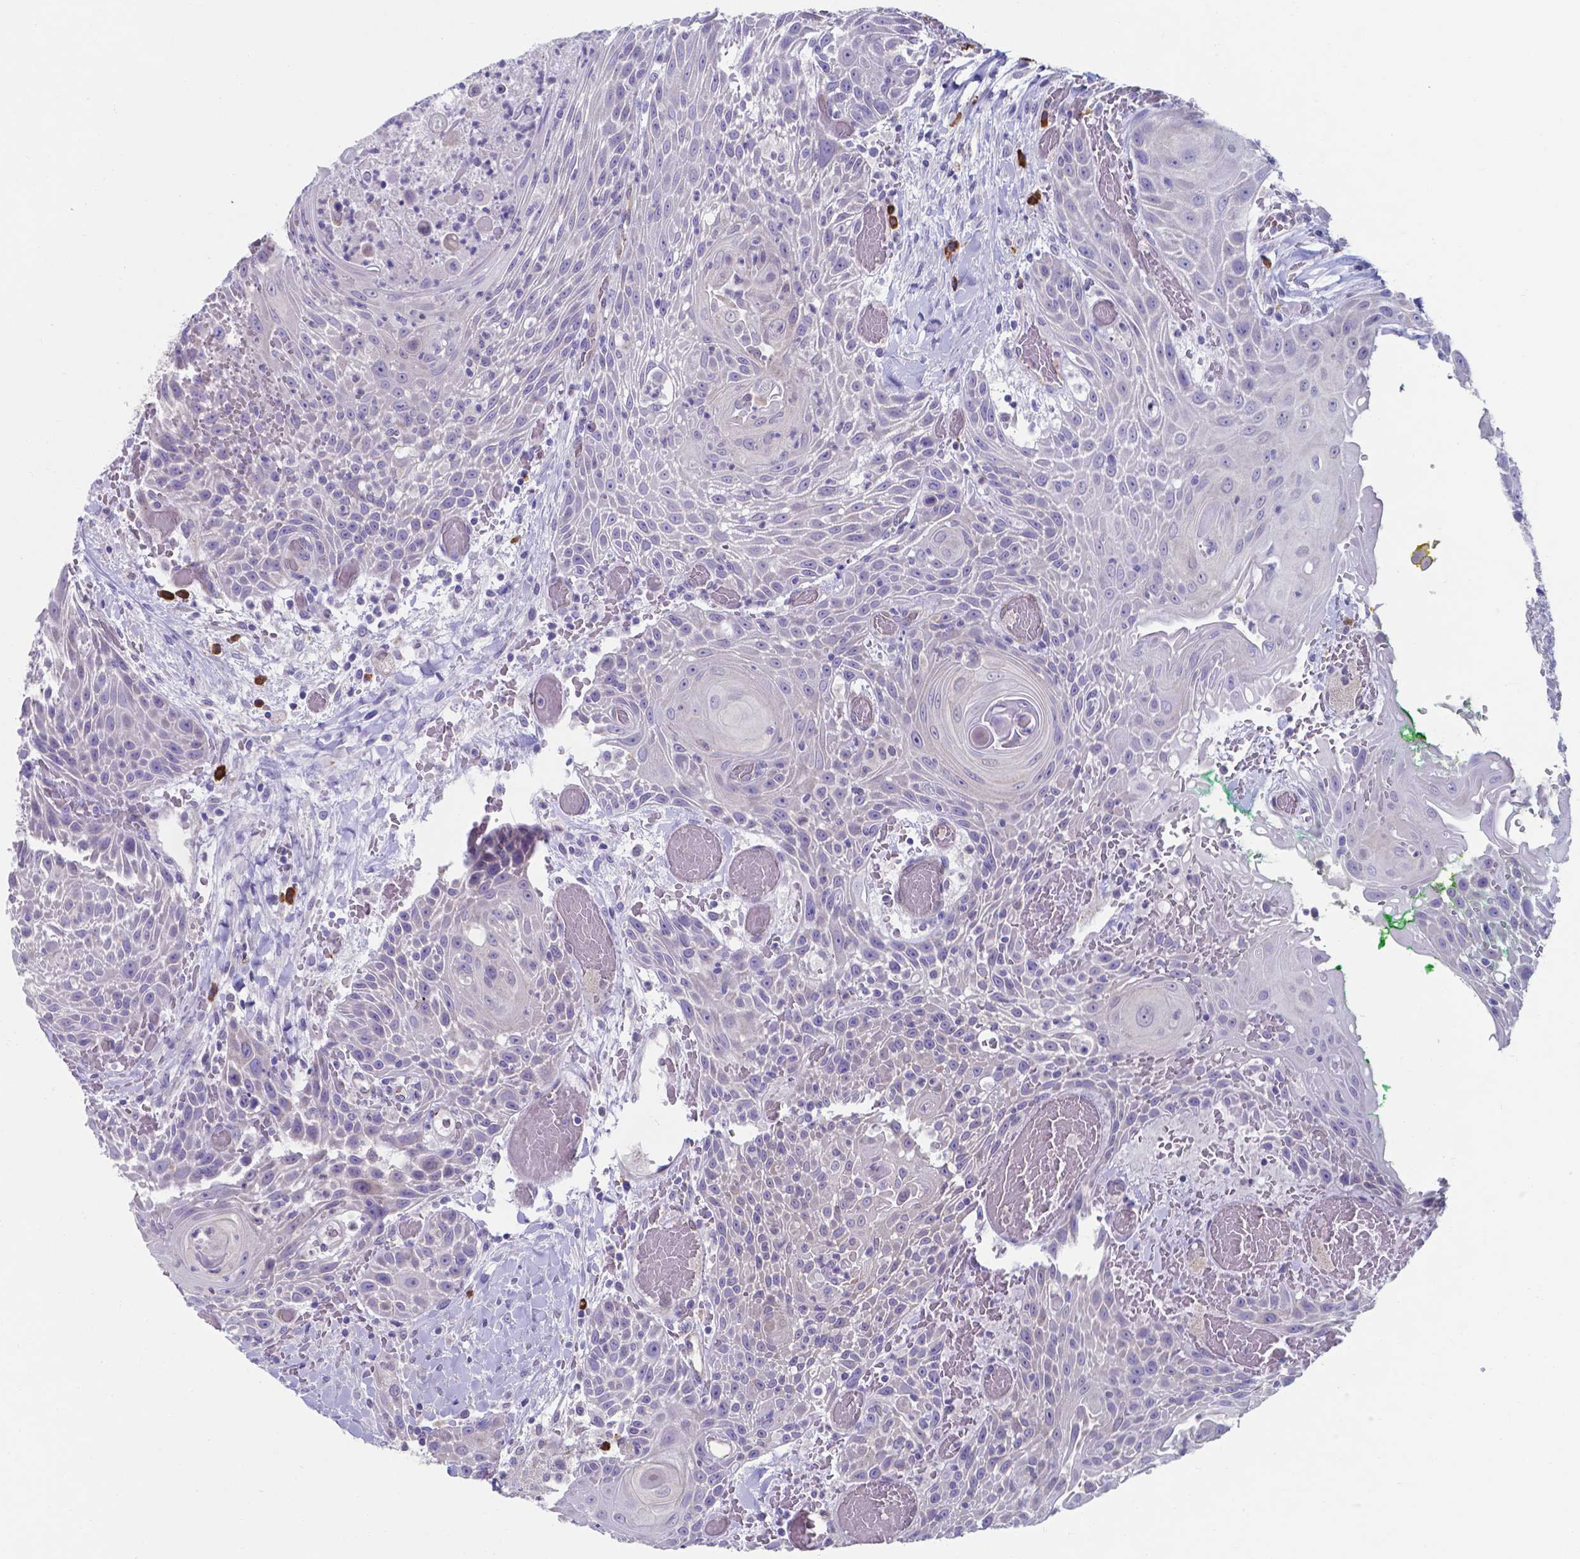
{"staining": {"intensity": "negative", "quantity": "none", "location": "none"}, "tissue": "head and neck cancer", "cell_type": "Tumor cells", "image_type": "cancer", "snomed": [{"axis": "morphology", "description": "Squamous cell carcinoma, NOS"}, {"axis": "topography", "description": "Head-Neck"}], "caption": "Protein analysis of head and neck cancer (squamous cell carcinoma) reveals no significant positivity in tumor cells.", "gene": "UBE2J1", "patient": {"sex": "male", "age": 69}}